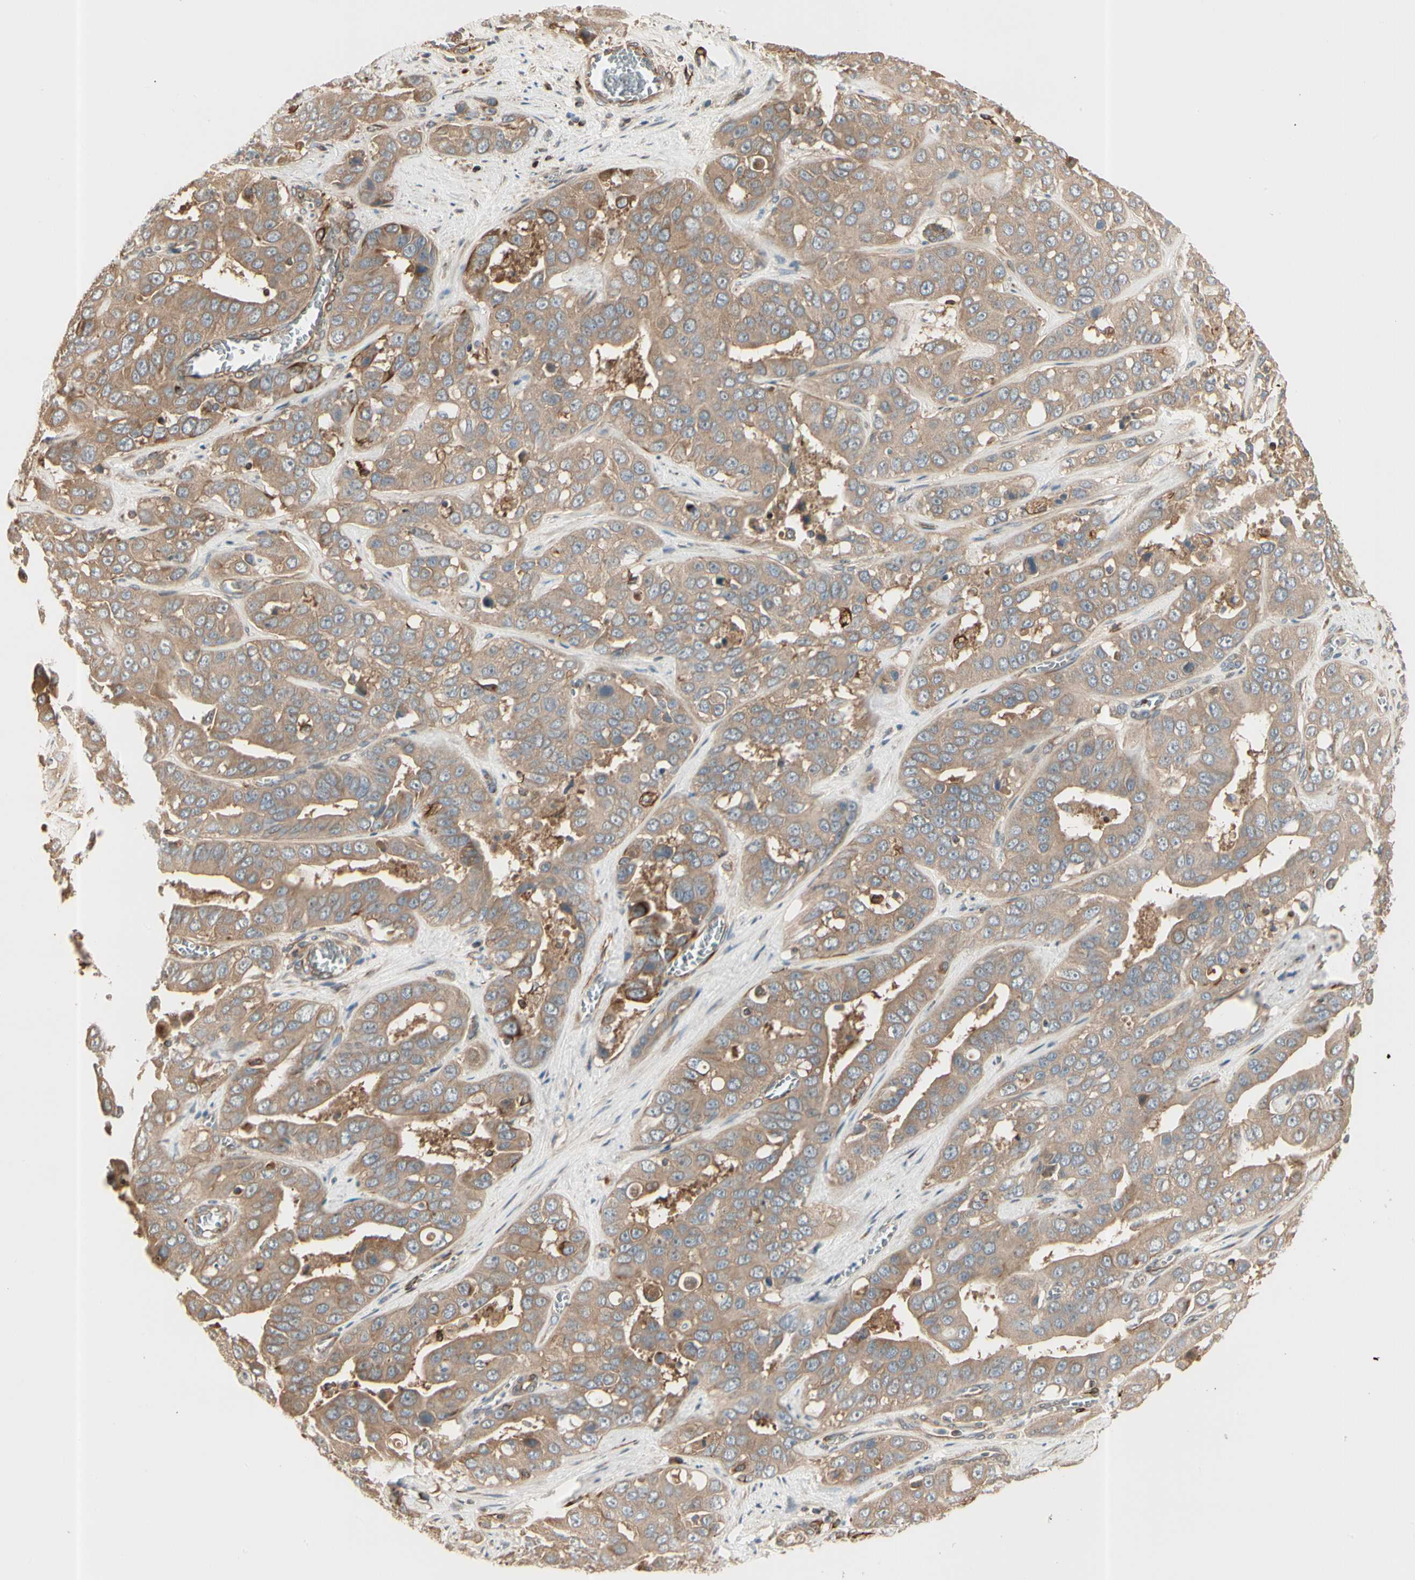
{"staining": {"intensity": "moderate", "quantity": ">75%", "location": "cytoplasmic/membranous"}, "tissue": "liver cancer", "cell_type": "Tumor cells", "image_type": "cancer", "snomed": [{"axis": "morphology", "description": "Cholangiocarcinoma"}, {"axis": "topography", "description": "Liver"}], "caption": "High-power microscopy captured an immunohistochemistry photomicrograph of liver cancer (cholangiocarcinoma), revealing moderate cytoplasmic/membranous staining in about >75% of tumor cells.", "gene": "IRAG1", "patient": {"sex": "female", "age": 52}}